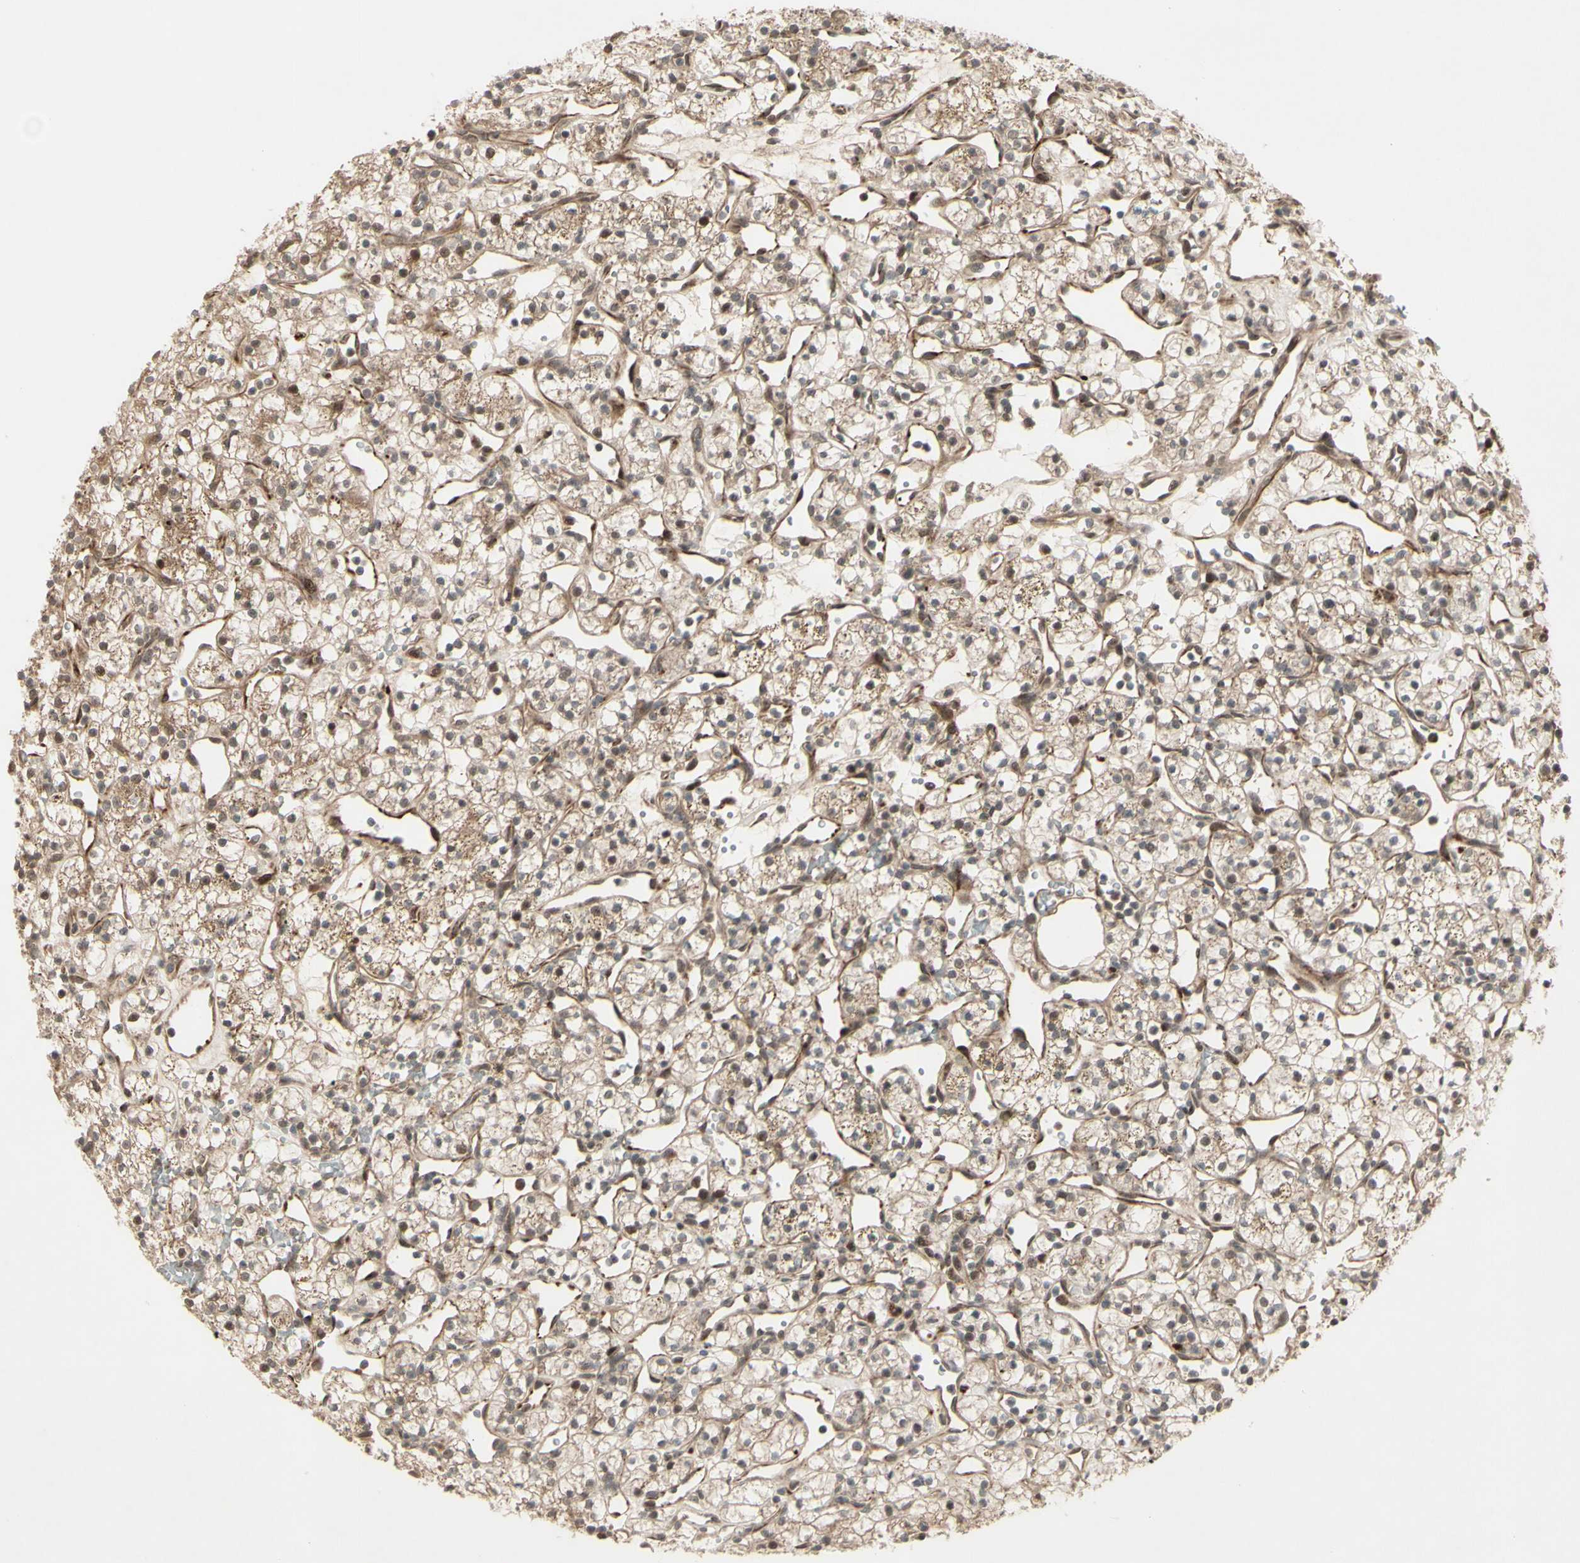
{"staining": {"intensity": "moderate", "quantity": ">75%", "location": "cytoplasmic/membranous,nuclear"}, "tissue": "renal cancer", "cell_type": "Tumor cells", "image_type": "cancer", "snomed": [{"axis": "morphology", "description": "Adenocarcinoma, NOS"}, {"axis": "topography", "description": "Kidney"}], "caption": "Immunohistochemical staining of adenocarcinoma (renal) exhibits medium levels of moderate cytoplasmic/membranous and nuclear expression in approximately >75% of tumor cells.", "gene": "MLF2", "patient": {"sex": "female", "age": 60}}